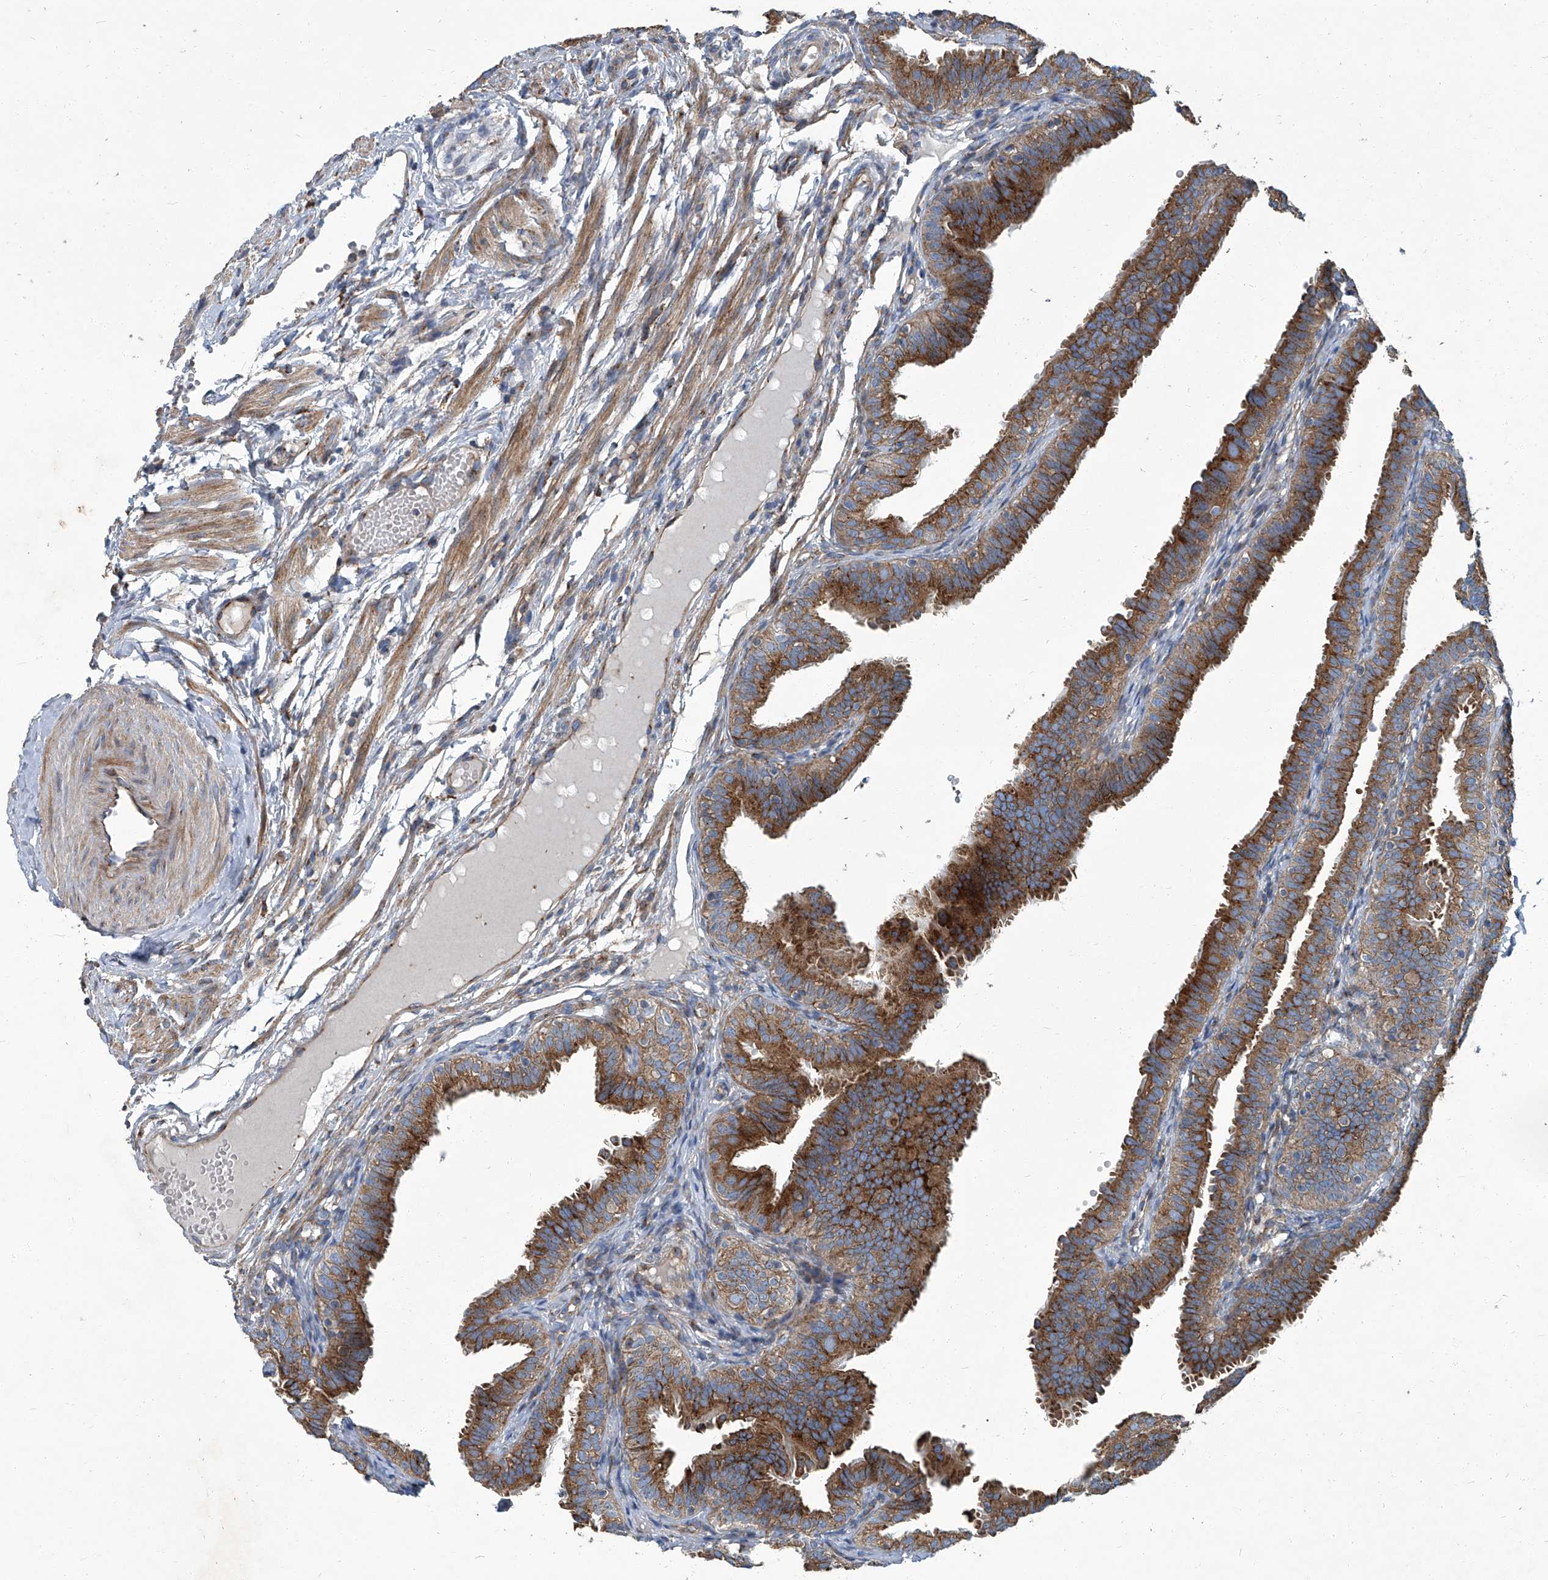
{"staining": {"intensity": "moderate", "quantity": "25%-75%", "location": "cytoplasmic/membranous"}, "tissue": "fallopian tube", "cell_type": "Glandular cells", "image_type": "normal", "snomed": [{"axis": "morphology", "description": "Normal tissue, NOS"}, {"axis": "topography", "description": "Fallopian tube"}], "caption": "Protein staining of benign fallopian tube demonstrates moderate cytoplasmic/membranous positivity in about 25%-75% of glandular cells.", "gene": "PIGH", "patient": {"sex": "female", "age": 35}}